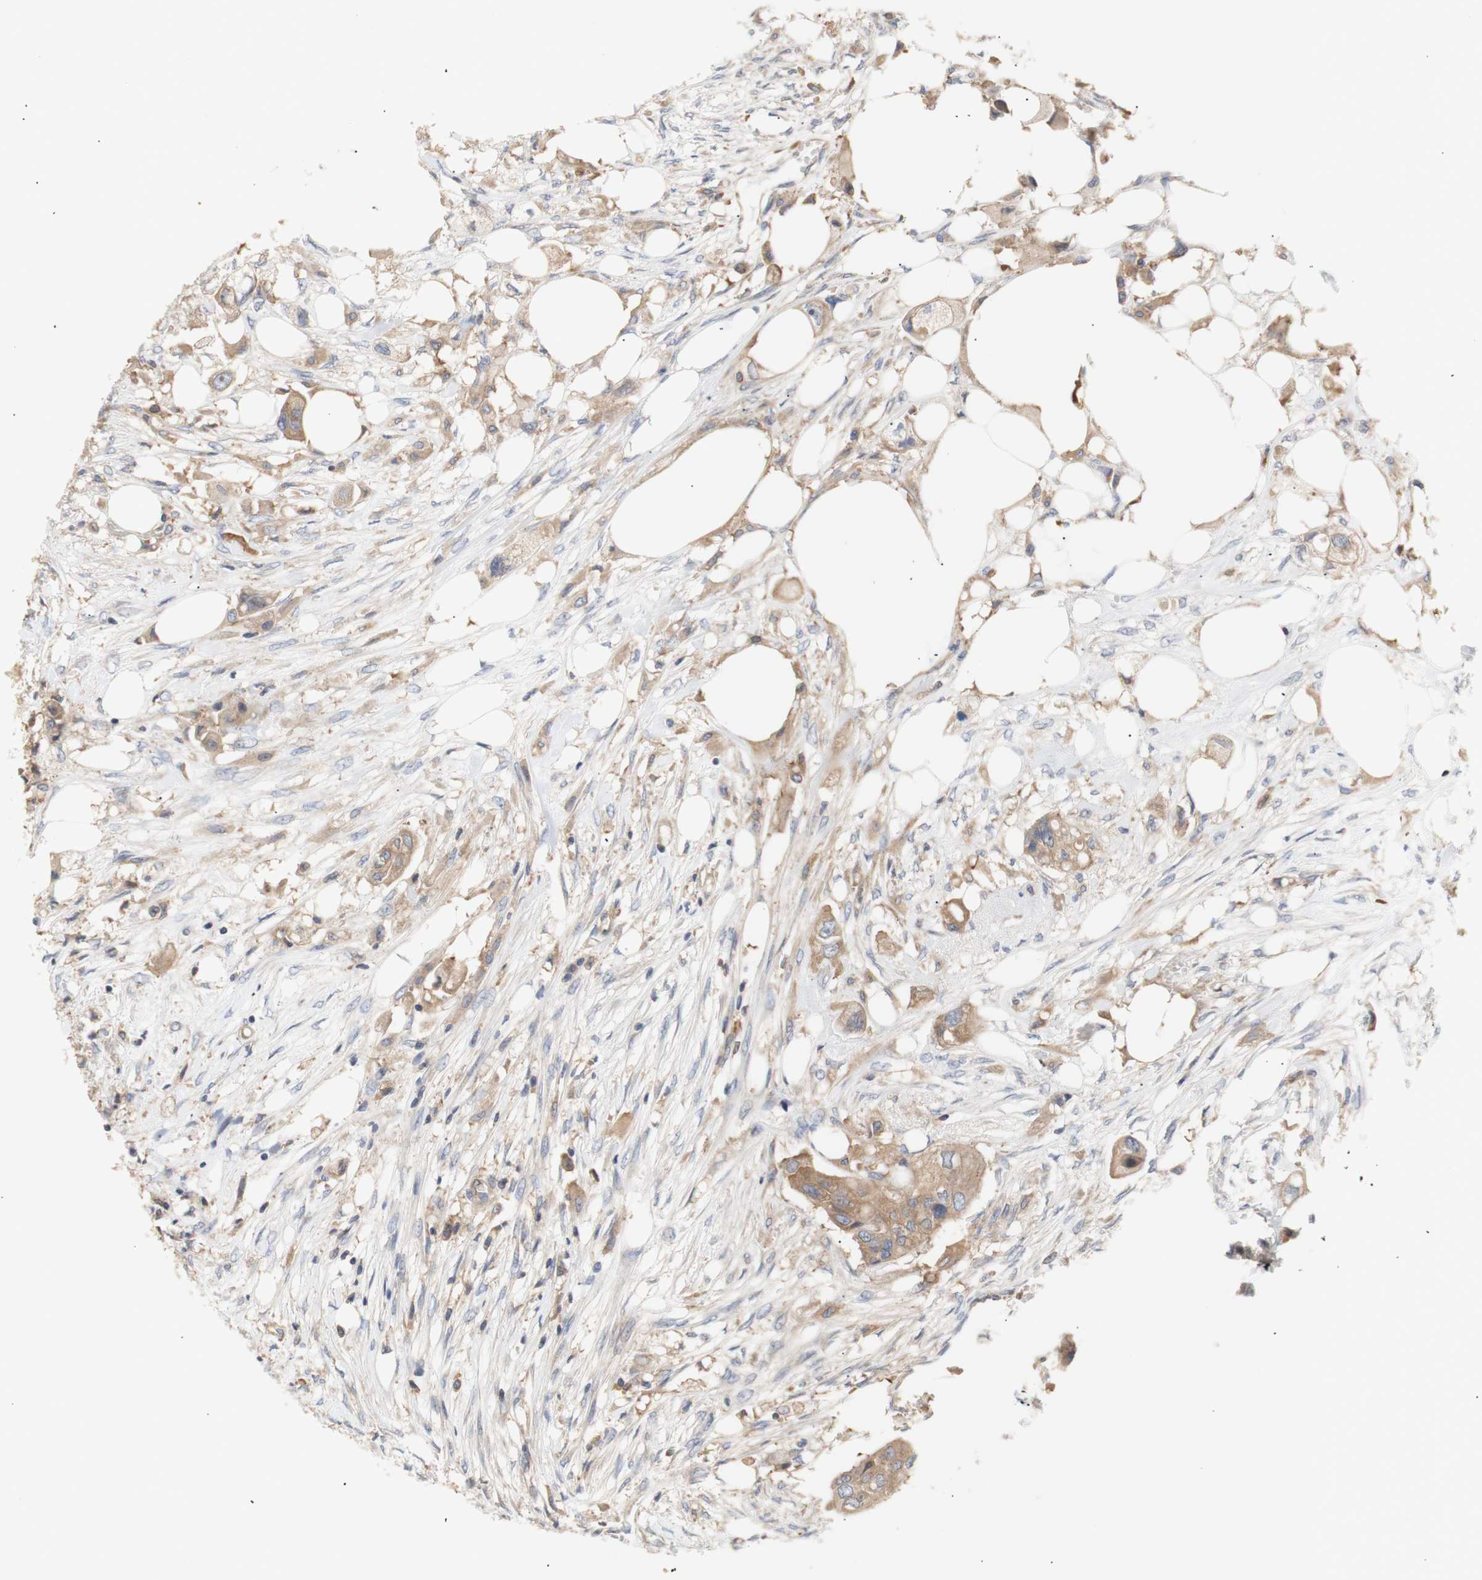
{"staining": {"intensity": "moderate", "quantity": ">75%", "location": "cytoplasmic/membranous"}, "tissue": "colorectal cancer", "cell_type": "Tumor cells", "image_type": "cancer", "snomed": [{"axis": "morphology", "description": "Adenocarcinoma, NOS"}, {"axis": "topography", "description": "Colon"}], "caption": "Moderate cytoplasmic/membranous expression is identified in approximately >75% of tumor cells in colorectal adenocarcinoma. The protein is stained brown, and the nuclei are stained in blue (DAB (3,3'-diaminobenzidine) IHC with brightfield microscopy, high magnification).", "gene": "IKBKG", "patient": {"sex": "female", "age": 57}}